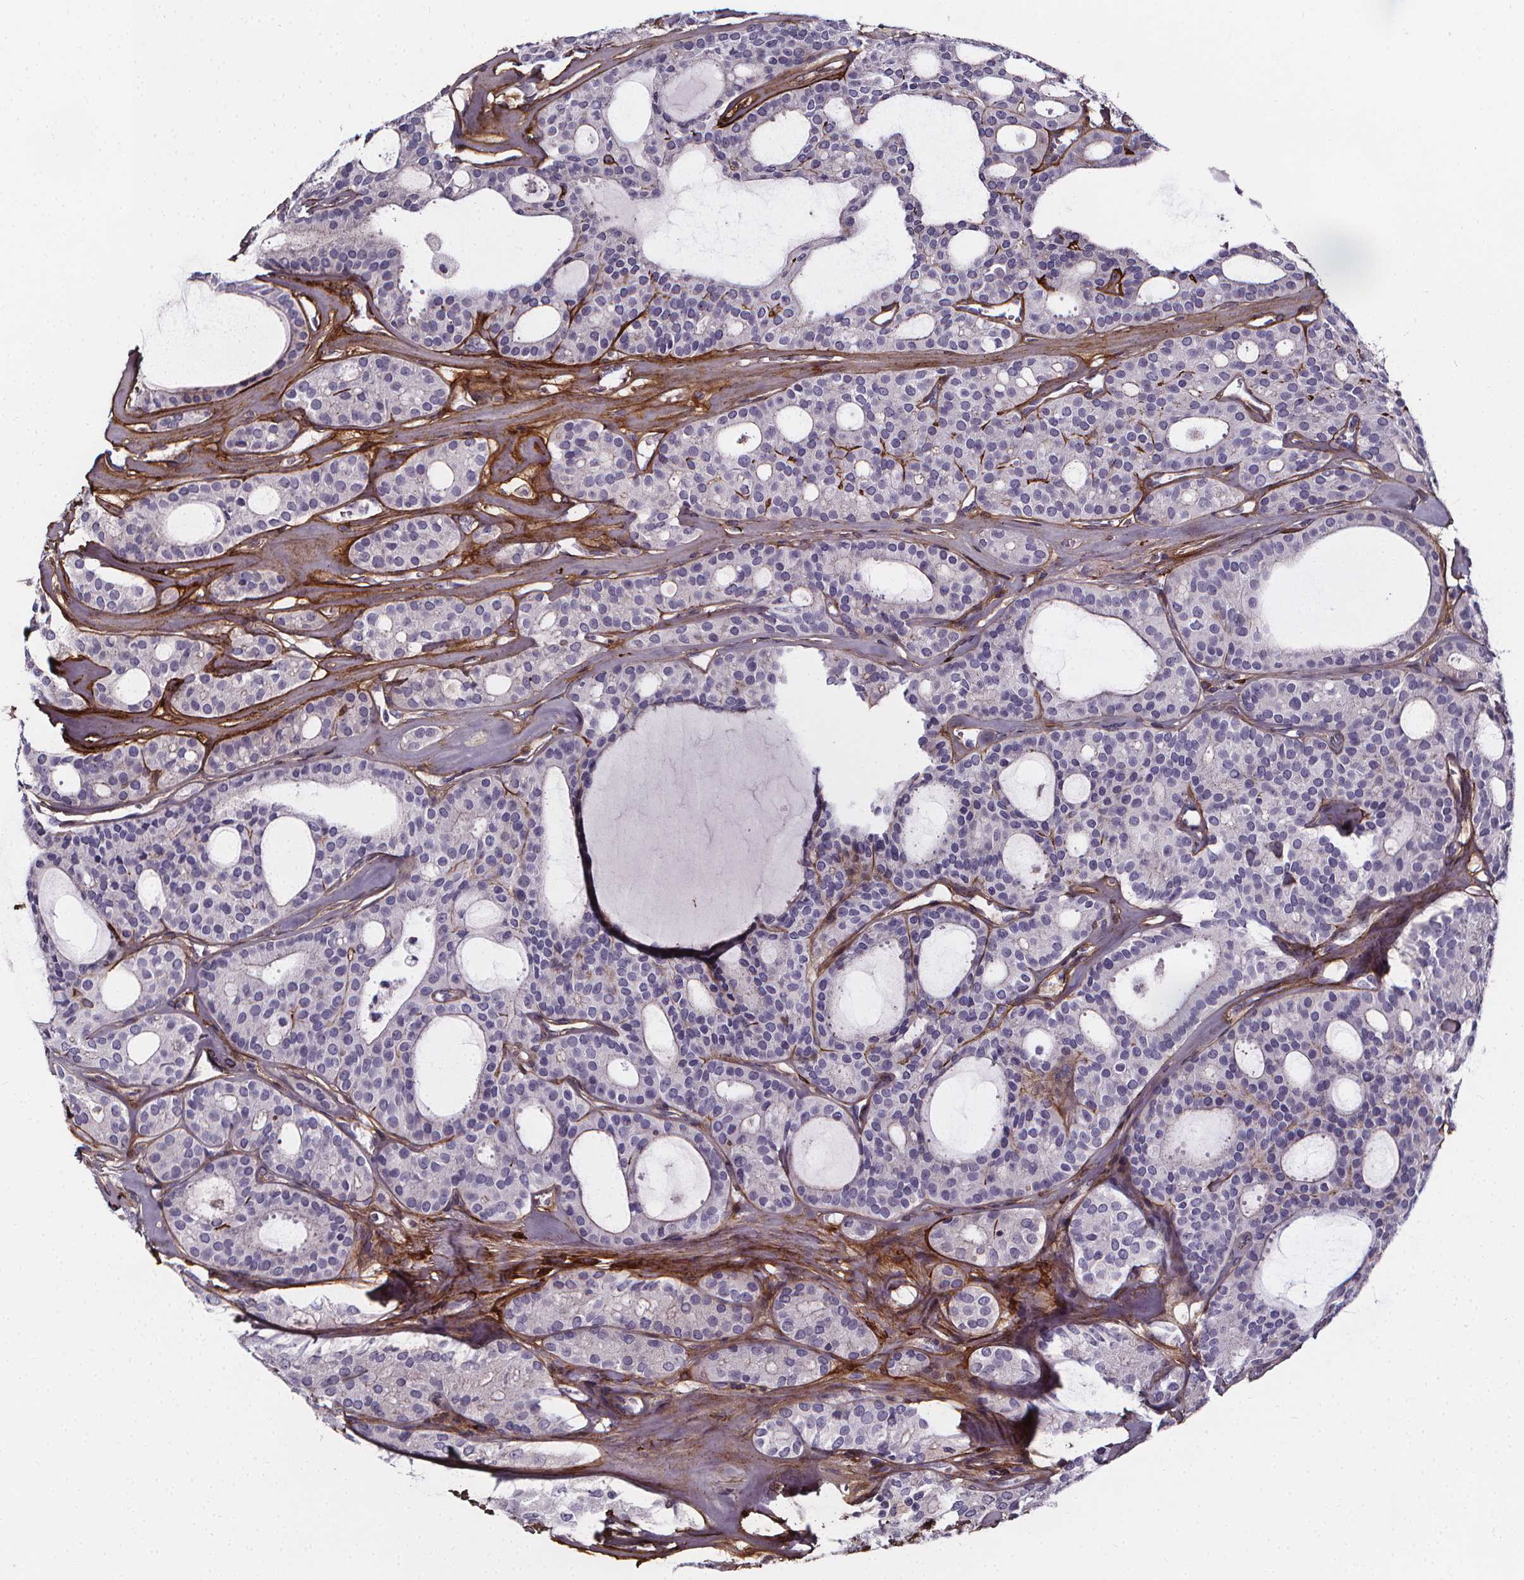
{"staining": {"intensity": "negative", "quantity": "none", "location": "none"}, "tissue": "thyroid cancer", "cell_type": "Tumor cells", "image_type": "cancer", "snomed": [{"axis": "morphology", "description": "Follicular adenoma carcinoma, NOS"}, {"axis": "topography", "description": "Thyroid gland"}], "caption": "The histopathology image reveals no staining of tumor cells in thyroid follicular adenoma carcinoma.", "gene": "AEBP1", "patient": {"sex": "male", "age": 75}}